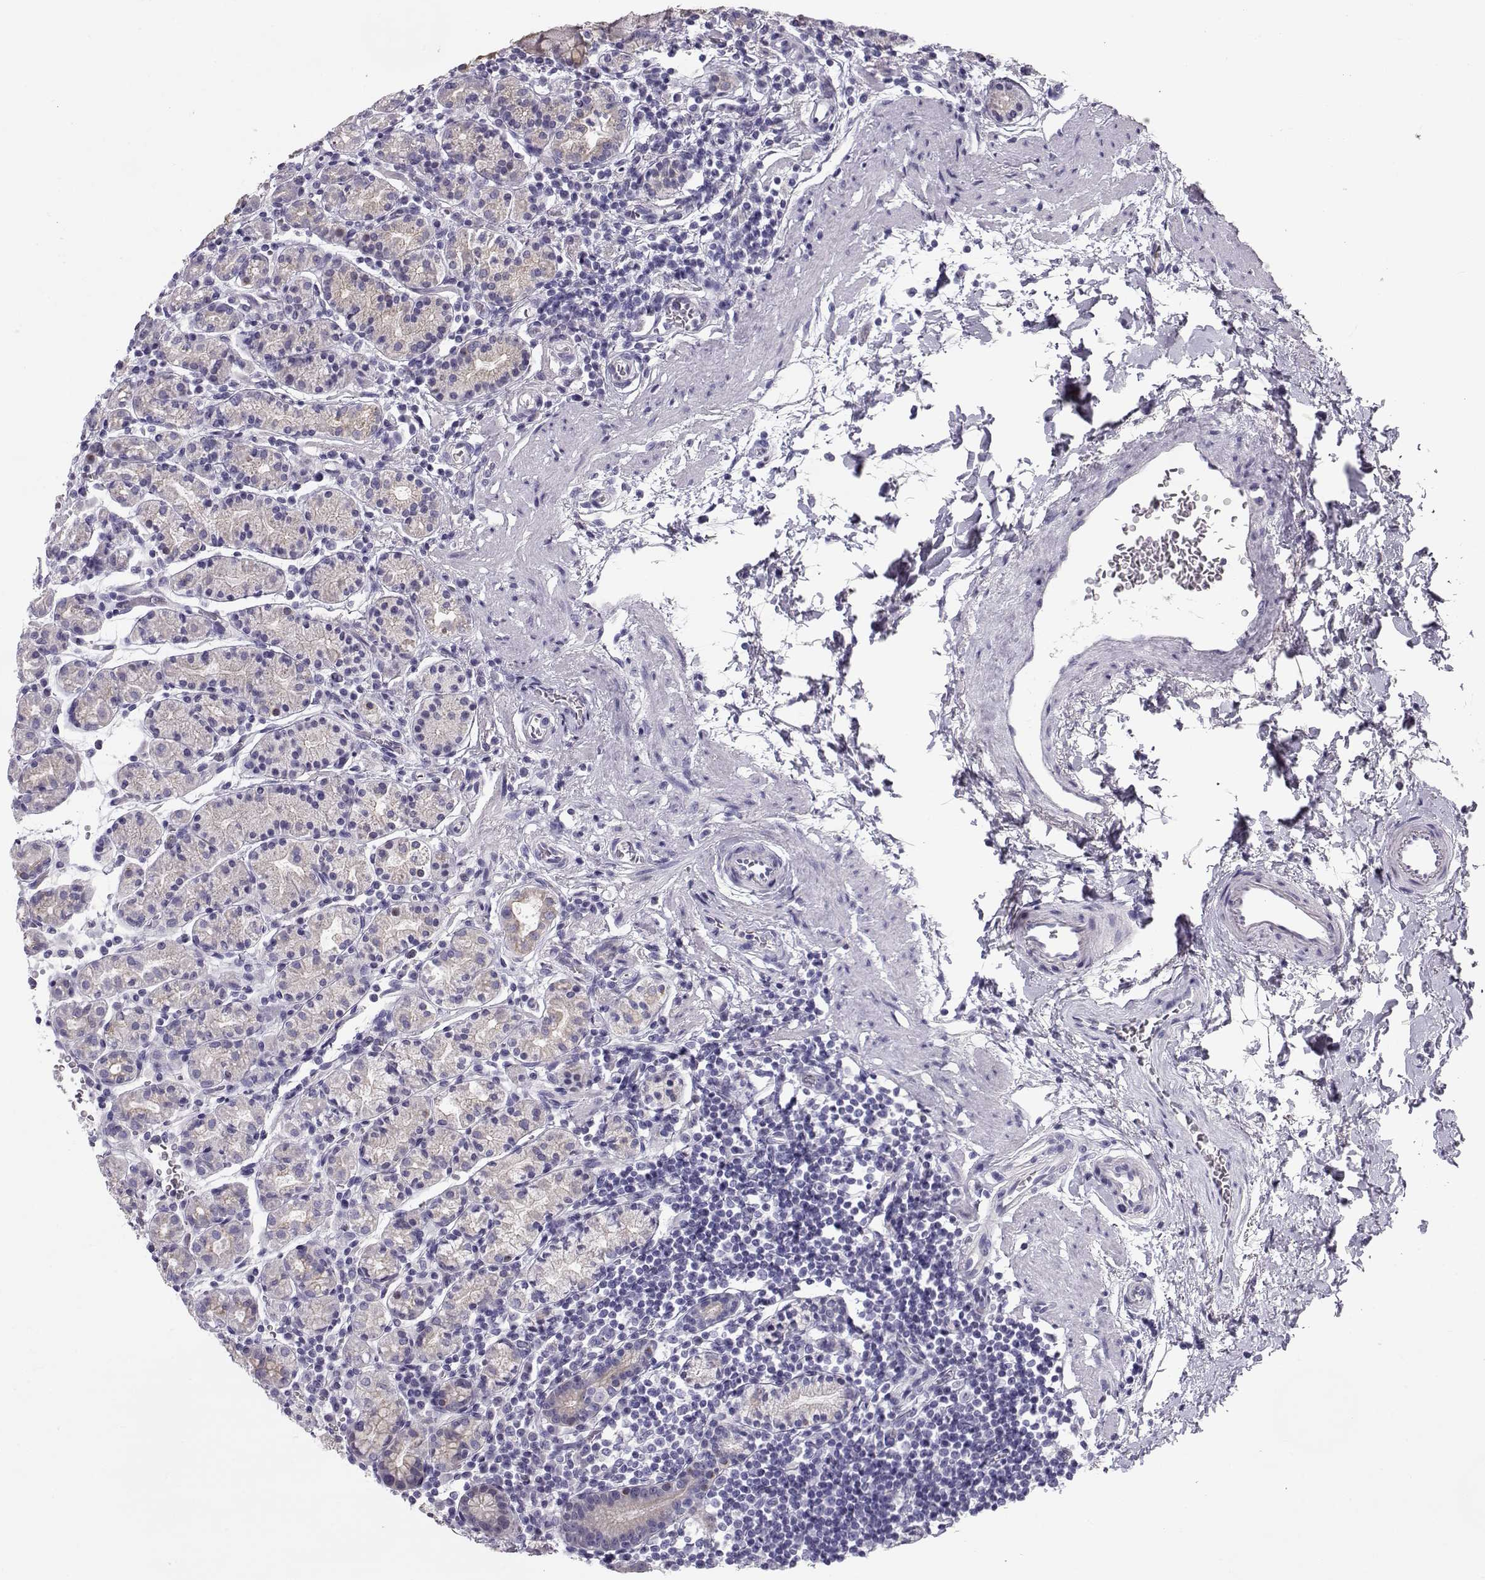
{"staining": {"intensity": "weak", "quantity": "25%-75%", "location": "cytoplasmic/membranous"}, "tissue": "stomach", "cell_type": "Glandular cells", "image_type": "normal", "snomed": [{"axis": "morphology", "description": "Normal tissue, NOS"}, {"axis": "topography", "description": "Stomach, upper"}, {"axis": "topography", "description": "Stomach"}], "caption": "Normal stomach was stained to show a protein in brown. There is low levels of weak cytoplasmic/membranous expression in about 25%-75% of glandular cells.", "gene": "GPR26", "patient": {"sex": "male", "age": 62}}